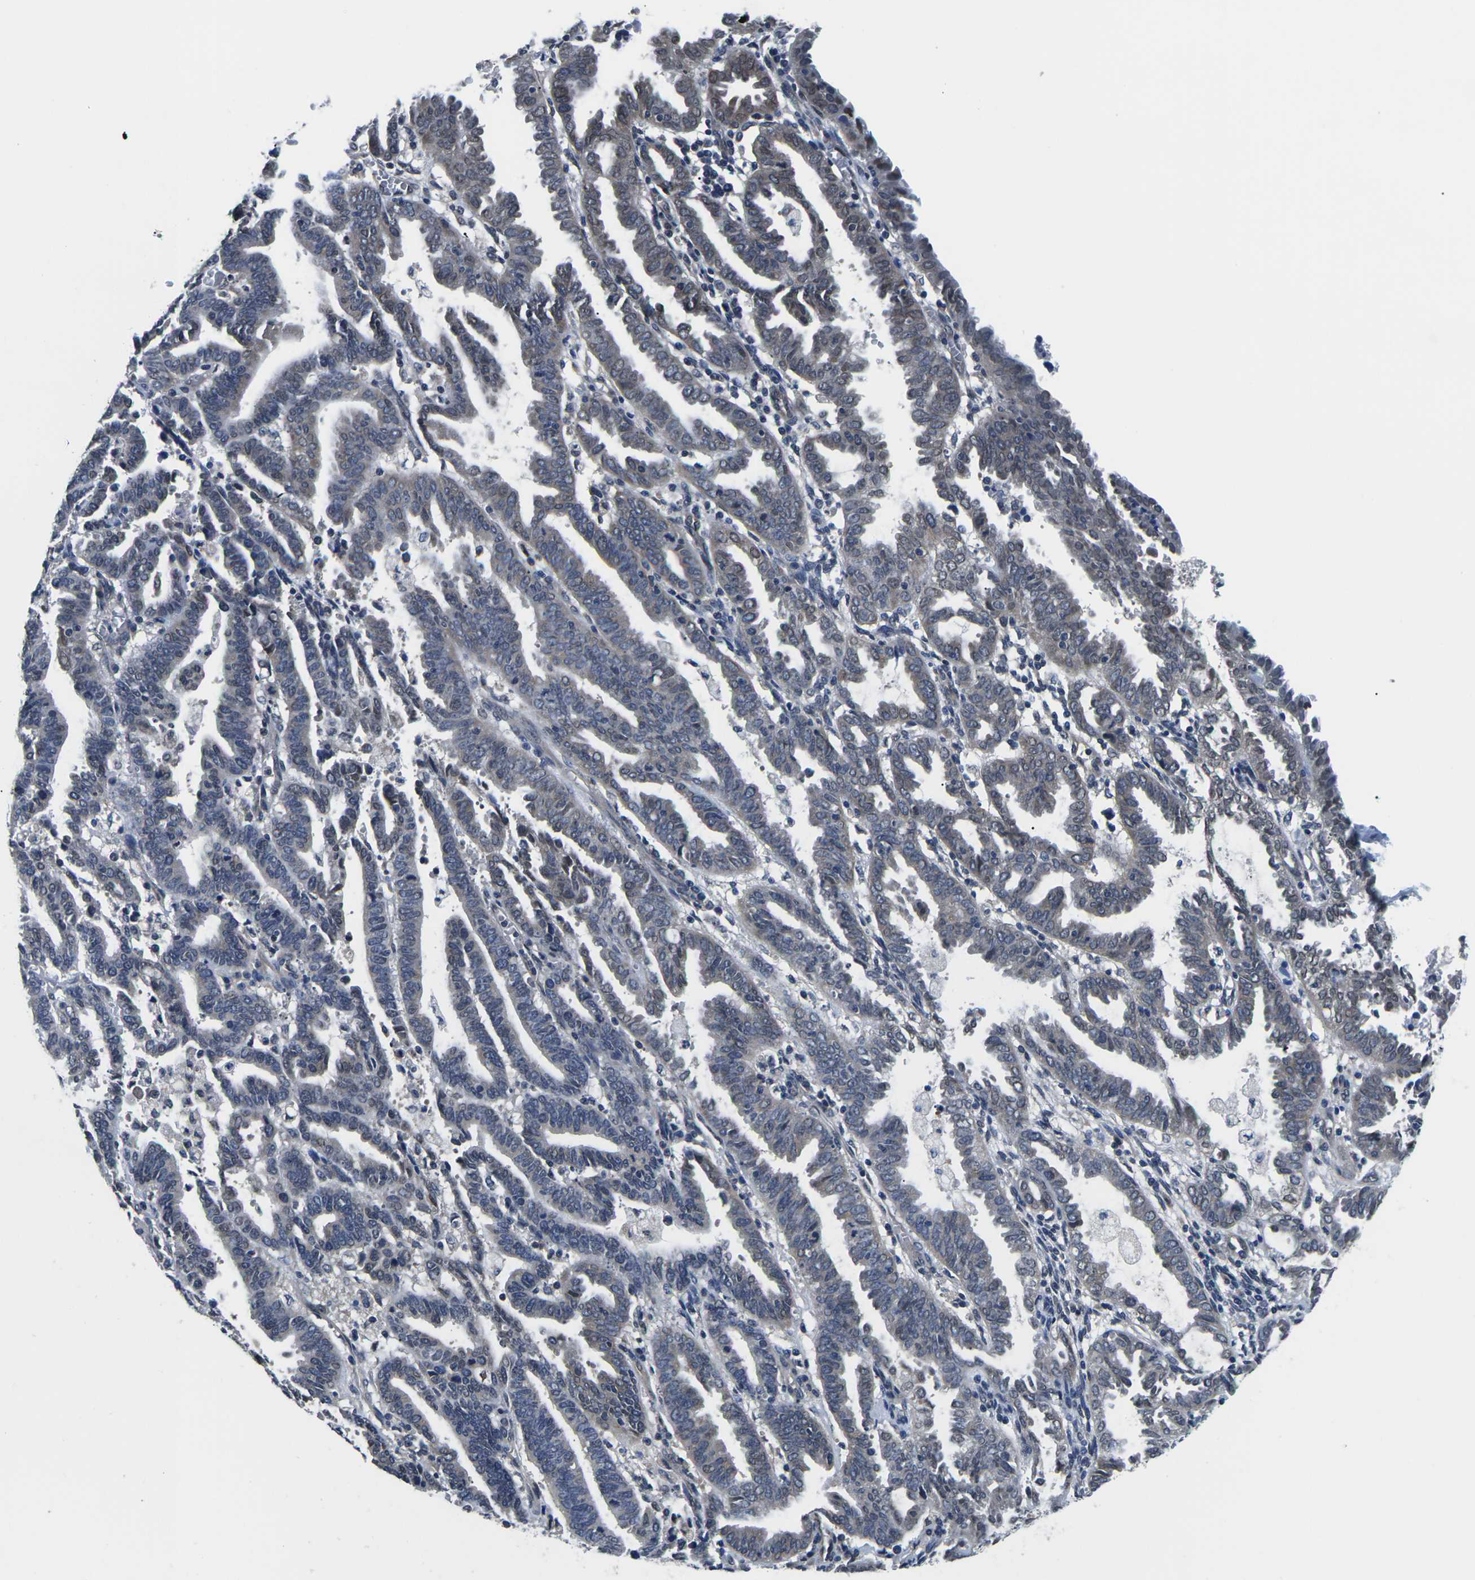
{"staining": {"intensity": "negative", "quantity": "none", "location": "none"}, "tissue": "endometrial cancer", "cell_type": "Tumor cells", "image_type": "cancer", "snomed": [{"axis": "morphology", "description": "Adenocarcinoma, NOS"}, {"axis": "topography", "description": "Uterus"}], "caption": "A micrograph of human adenocarcinoma (endometrial) is negative for staining in tumor cells.", "gene": "SNX10", "patient": {"sex": "female", "age": 83}}